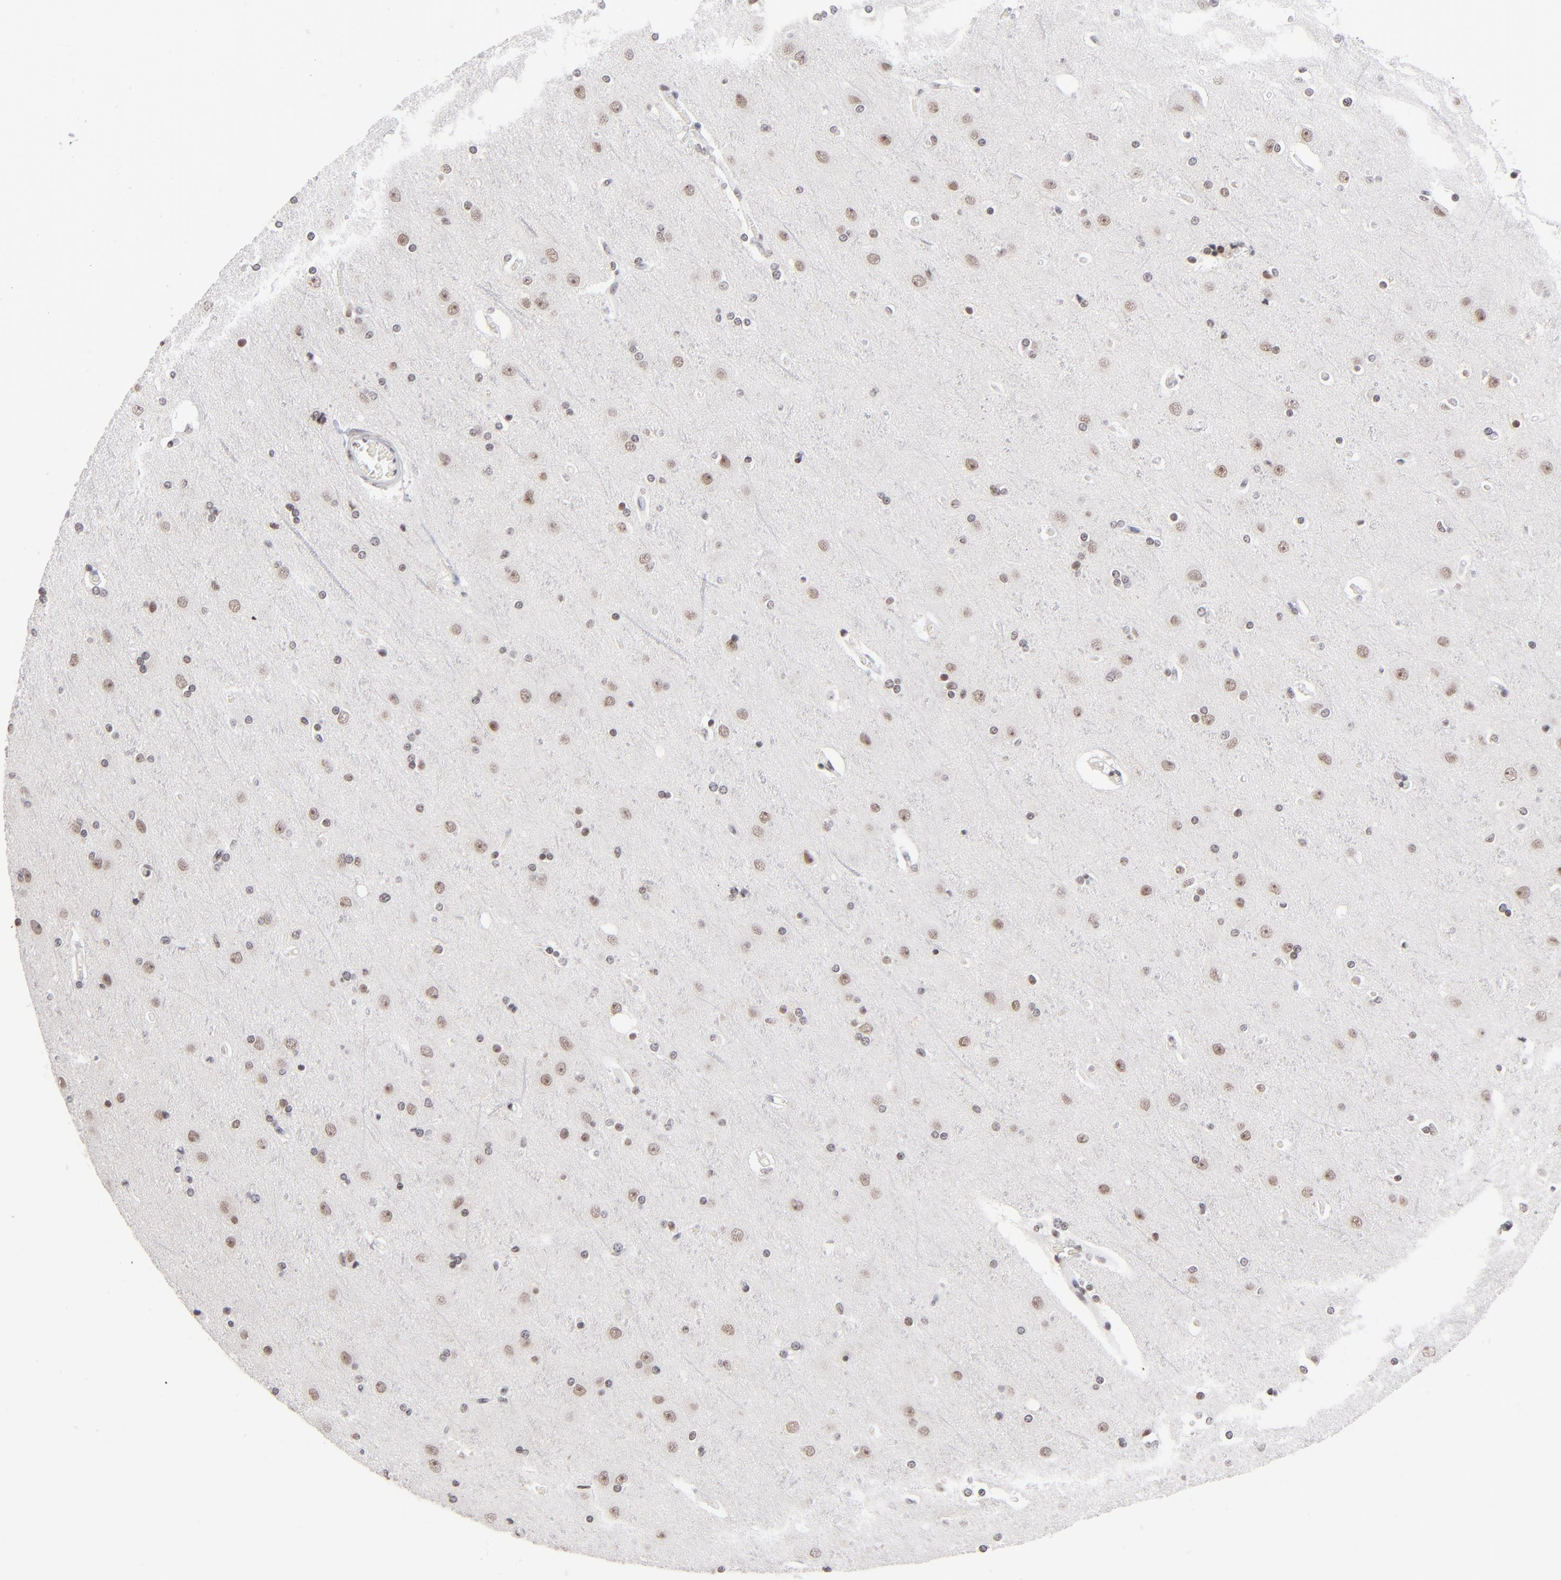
{"staining": {"intensity": "negative", "quantity": "none", "location": "none"}, "tissue": "cerebral cortex", "cell_type": "Endothelial cells", "image_type": "normal", "snomed": [{"axis": "morphology", "description": "Normal tissue, NOS"}, {"axis": "topography", "description": "Cerebral cortex"}], "caption": "Cerebral cortex was stained to show a protein in brown. There is no significant staining in endothelial cells.", "gene": "ZNF143", "patient": {"sex": "female", "age": 54}}